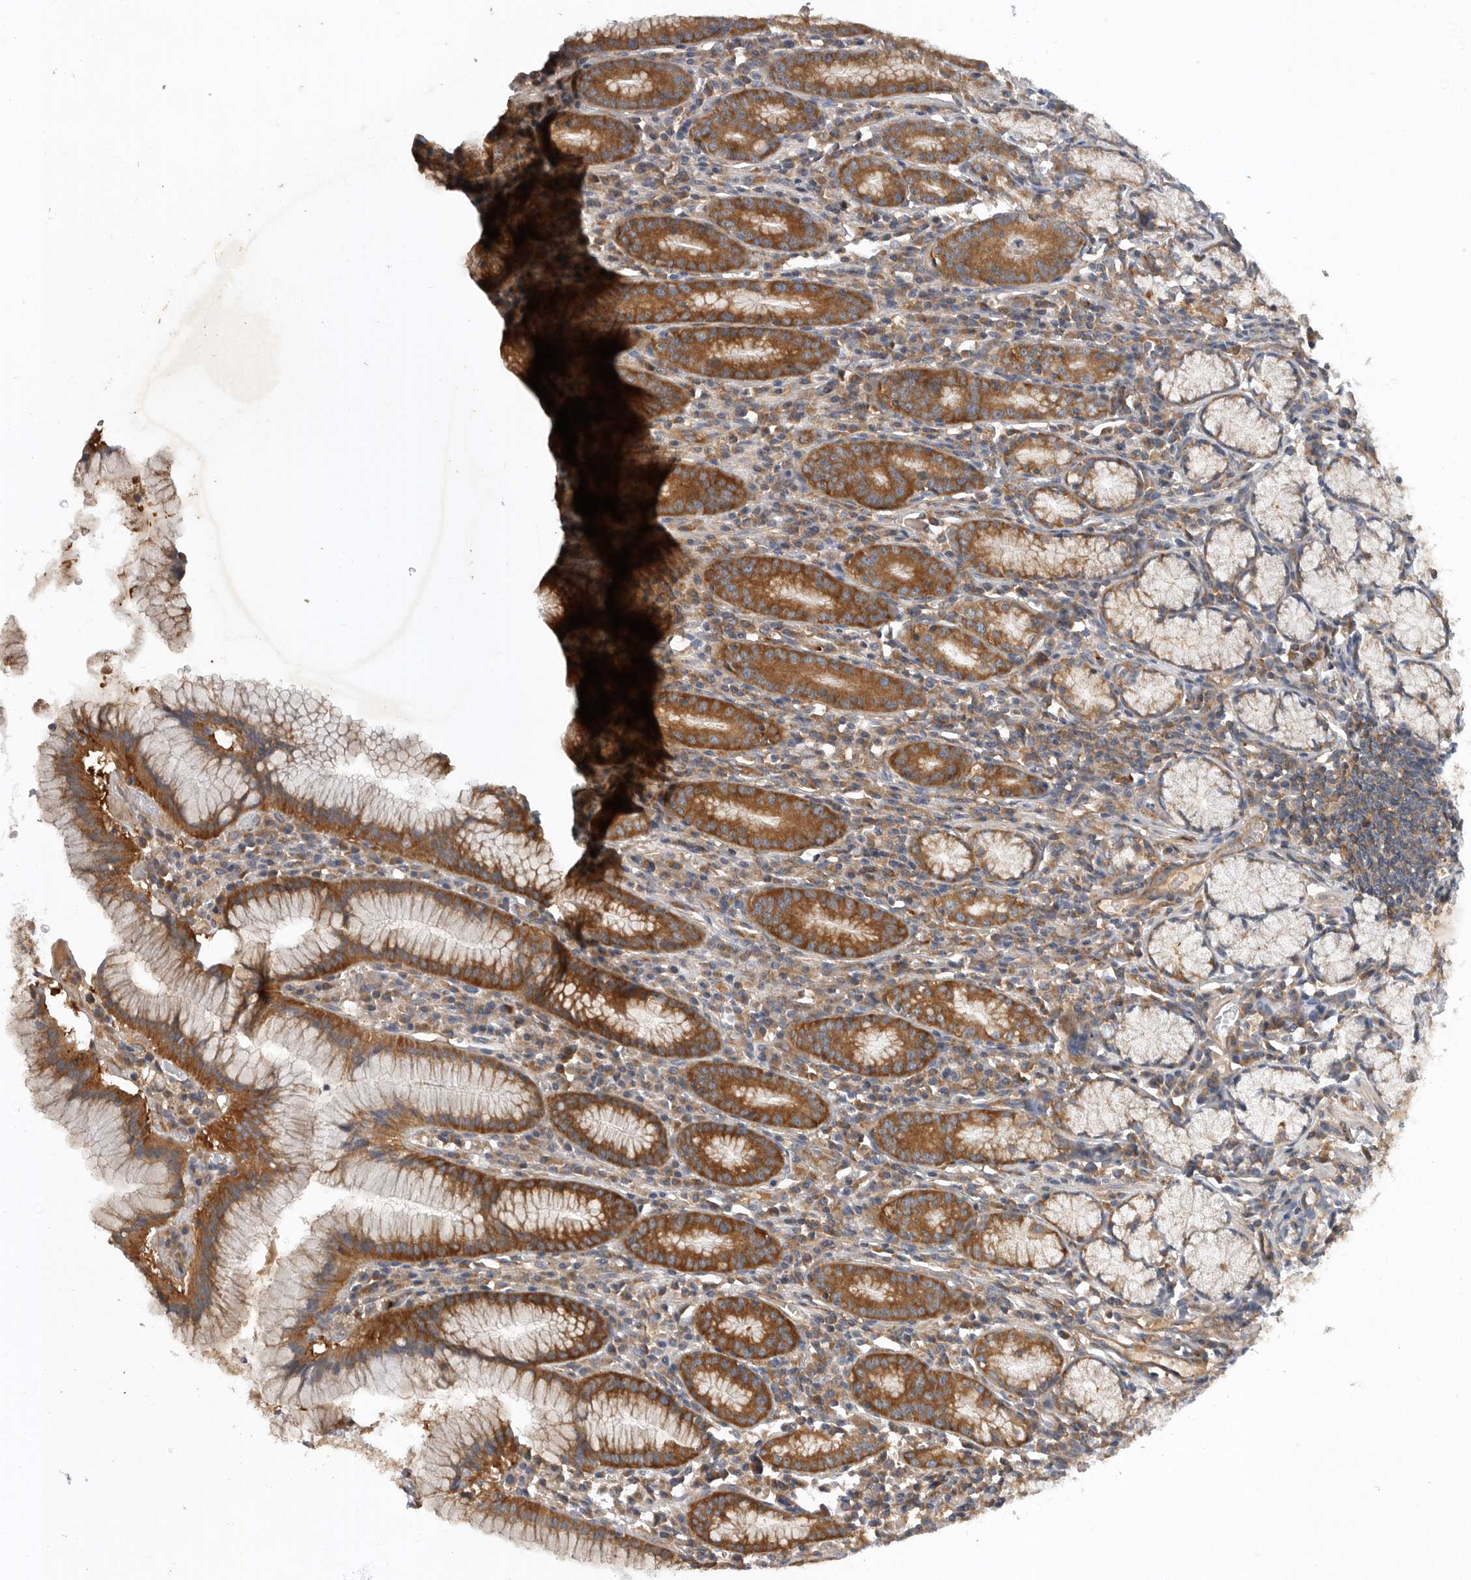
{"staining": {"intensity": "strong", "quantity": ">75%", "location": "cytoplasmic/membranous"}, "tissue": "stomach", "cell_type": "Glandular cells", "image_type": "normal", "snomed": [{"axis": "morphology", "description": "Normal tissue, NOS"}, {"axis": "topography", "description": "Stomach"}], "caption": "The immunohistochemical stain highlights strong cytoplasmic/membranous expression in glandular cells of normal stomach. (brown staining indicates protein expression, while blue staining denotes nuclei).", "gene": "C1orf109", "patient": {"sex": "male", "age": 55}}